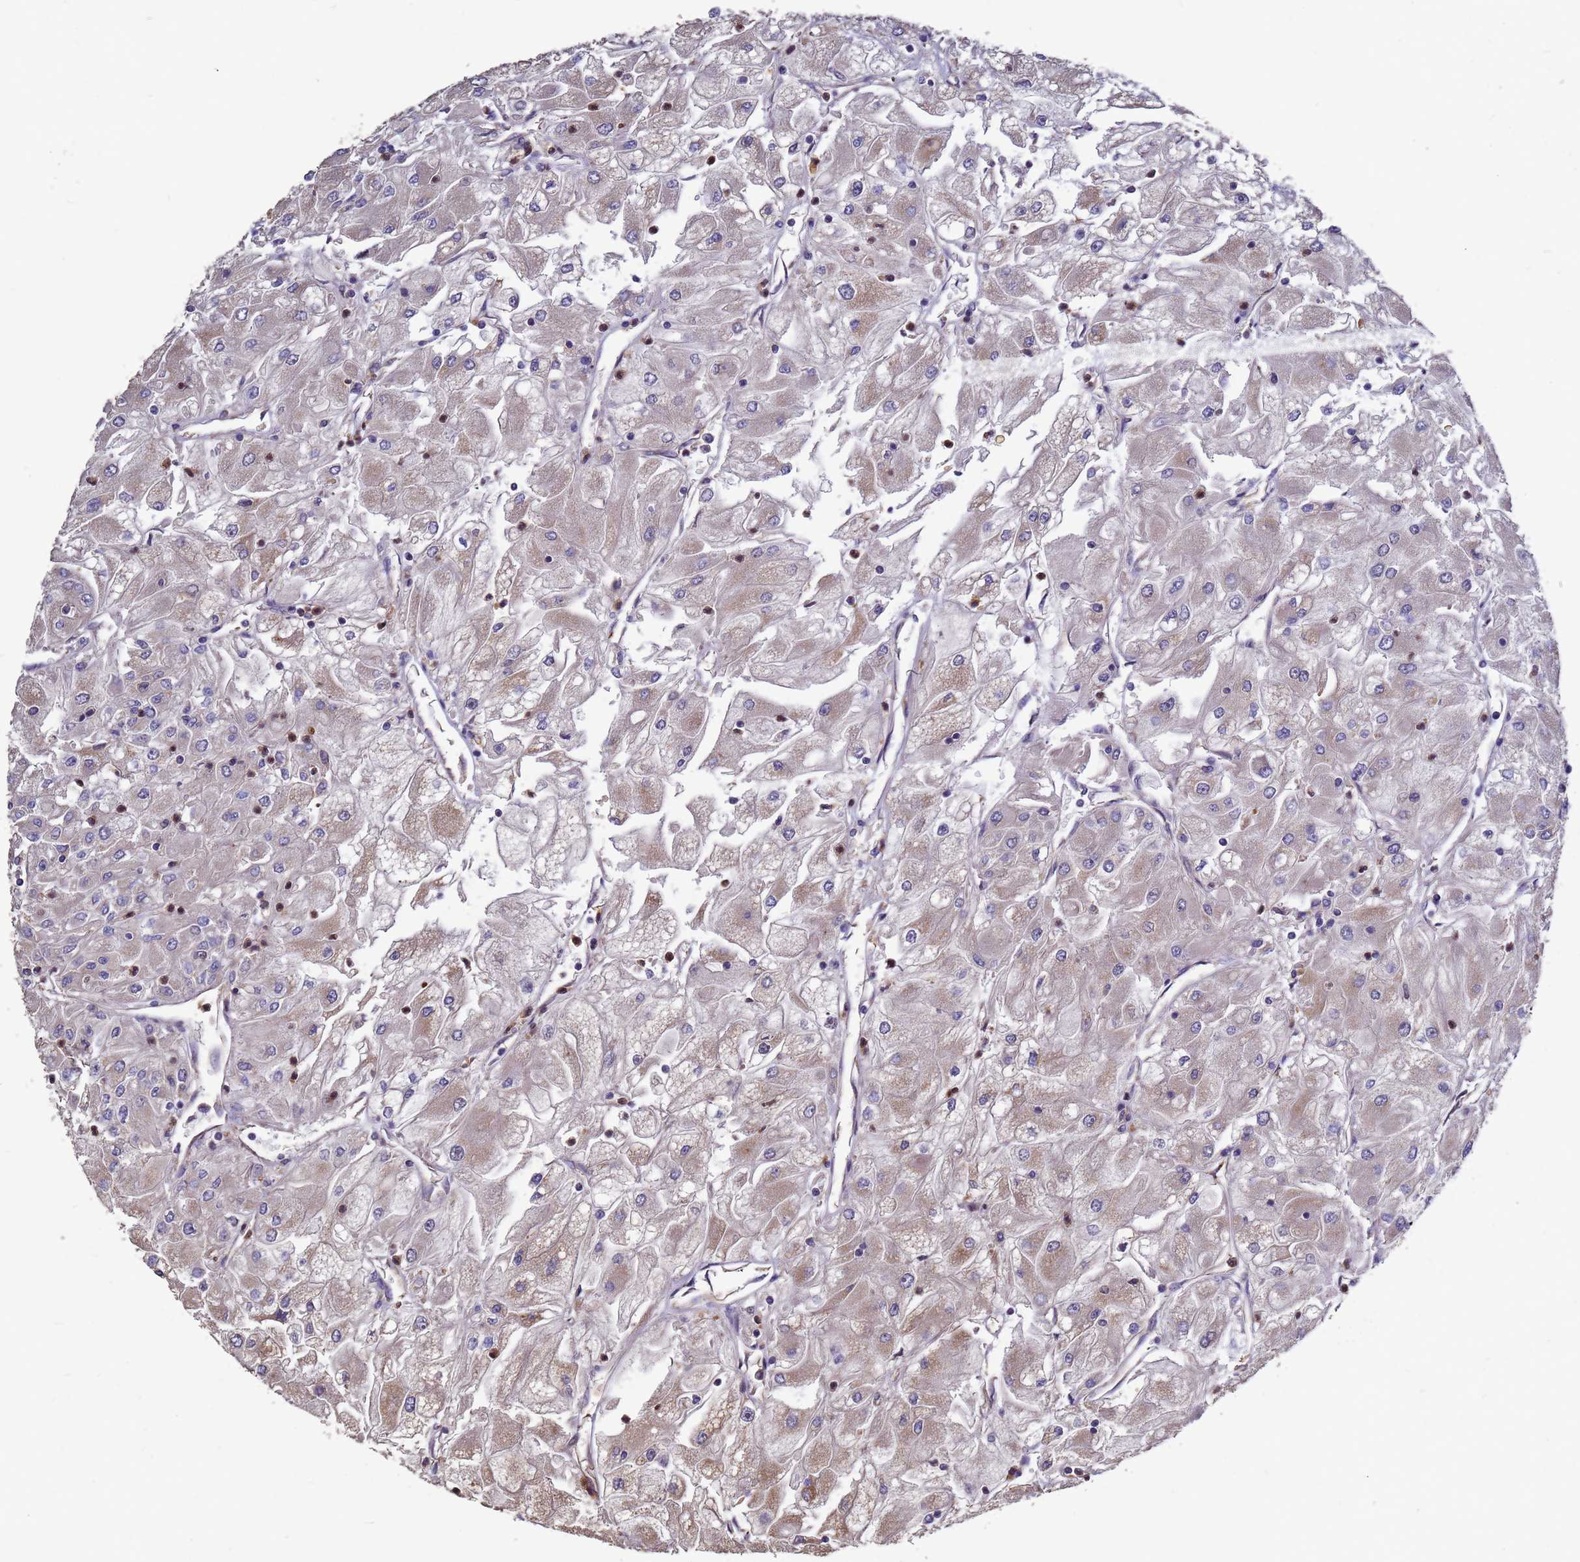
{"staining": {"intensity": "weak", "quantity": ">75%", "location": "cytoplasmic/membranous"}, "tissue": "renal cancer", "cell_type": "Tumor cells", "image_type": "cancer", "snomed": [{"axis": "morphology", "description": "Adenocarcinoma, NOS"}, {"axis": "topography", "description": "Kidney"}], "caption": "This is an image of immunohistochemistry (IHC) staining of renal cancer, which shows weak expression in the cytoplasmic/membranous of tumor cells.", "gene": "RSPRY1", "patient": {"sex": "male", "age": 80}}